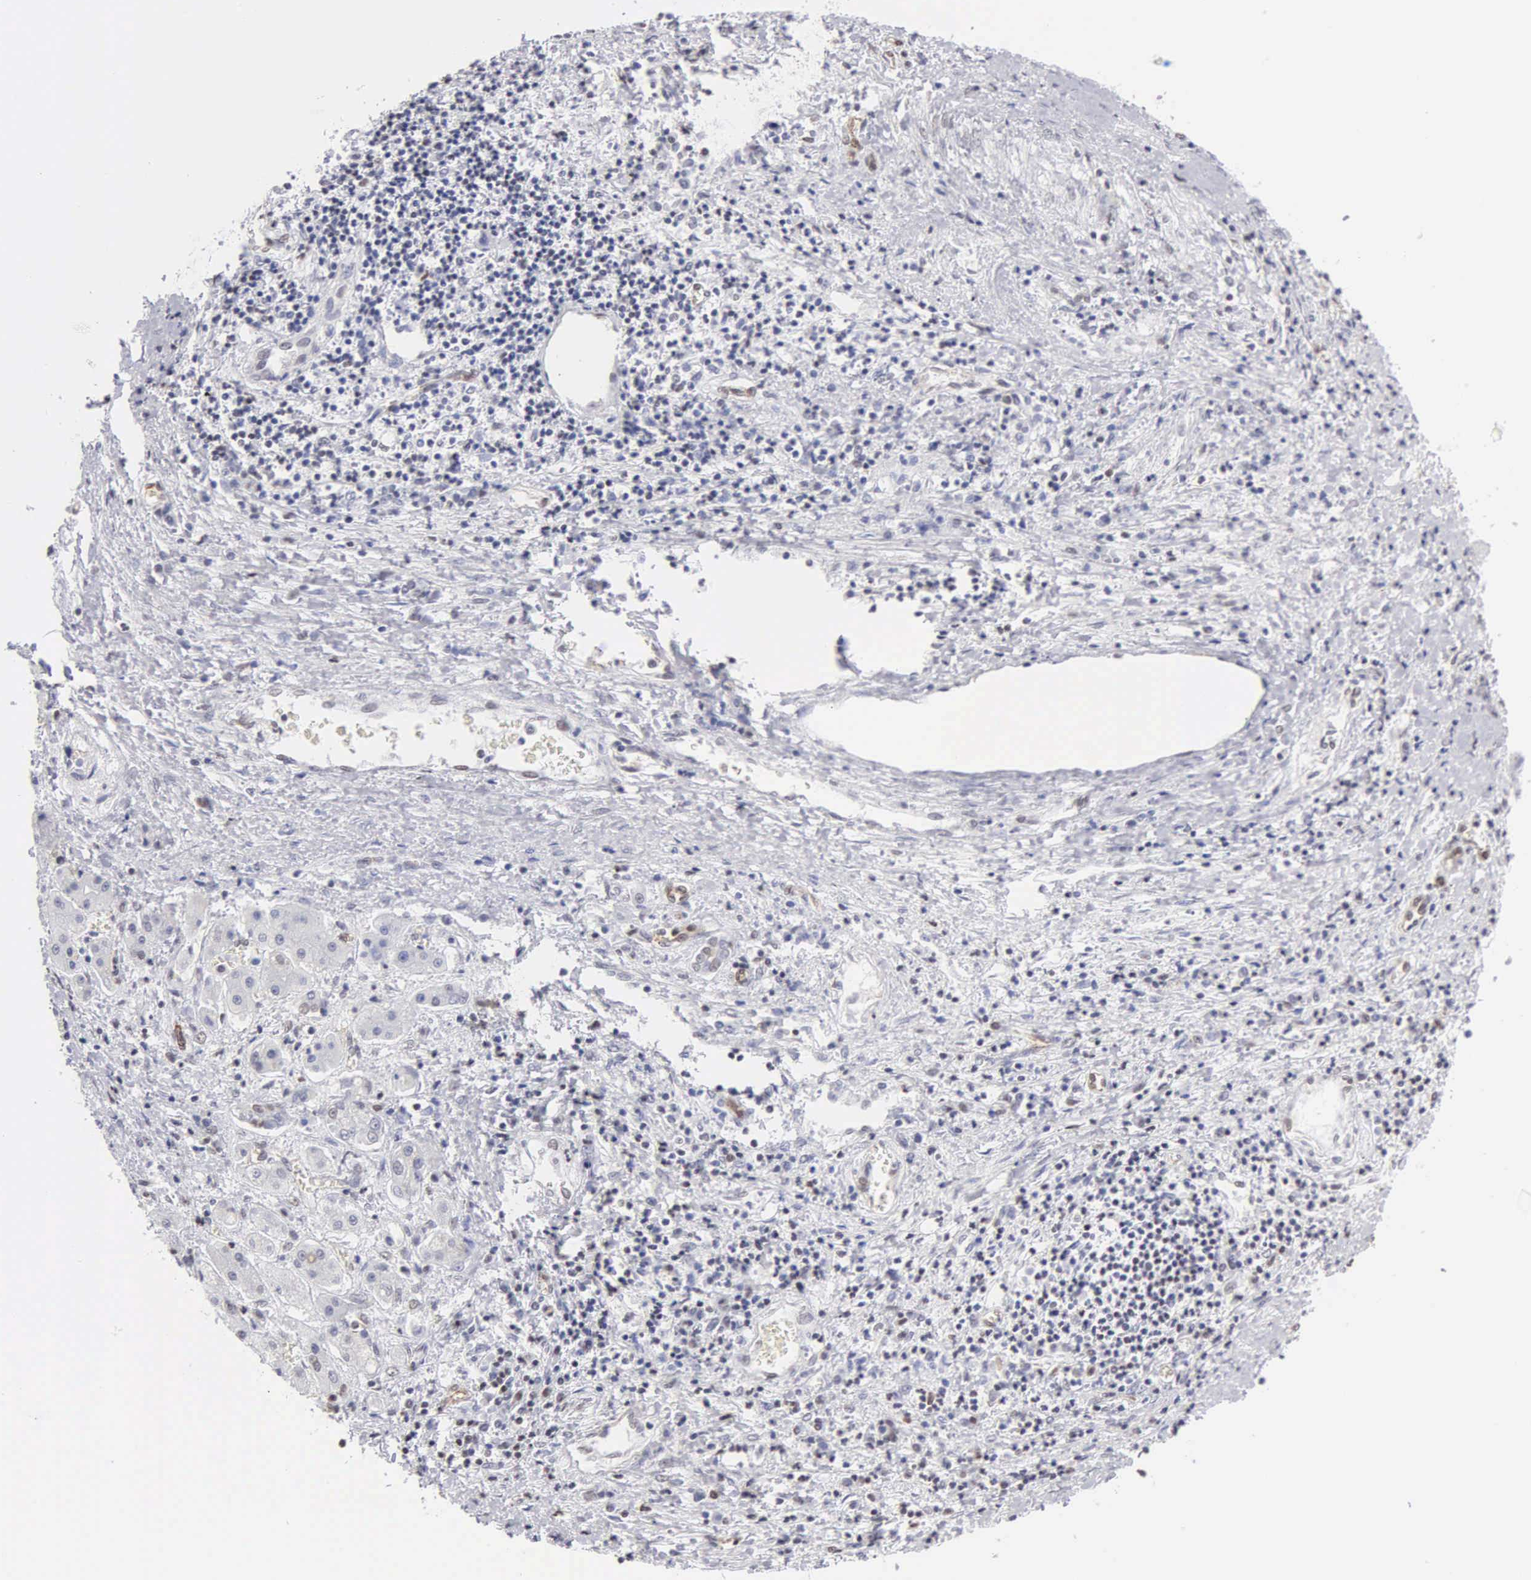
{"staining": {"intensity": "negative", "quantity": "none", "location": "none"}, "tissue": "liver cancer", "cell_type": "Tumor cells", "image_type": "cancer", "snomed": [{"axis": "morphology", "description": "Carcinoma, Hepatocellular, NOS"}, {"axis": "topography", "description": "Liver"}], "caption": "Human hepatocellular carcinoma (liver) stained for a protein using immunohistochemistry shows no expression in tumor cells.", "gene": "CCNG1", "patient": {"sex": "male", "age": 24}}